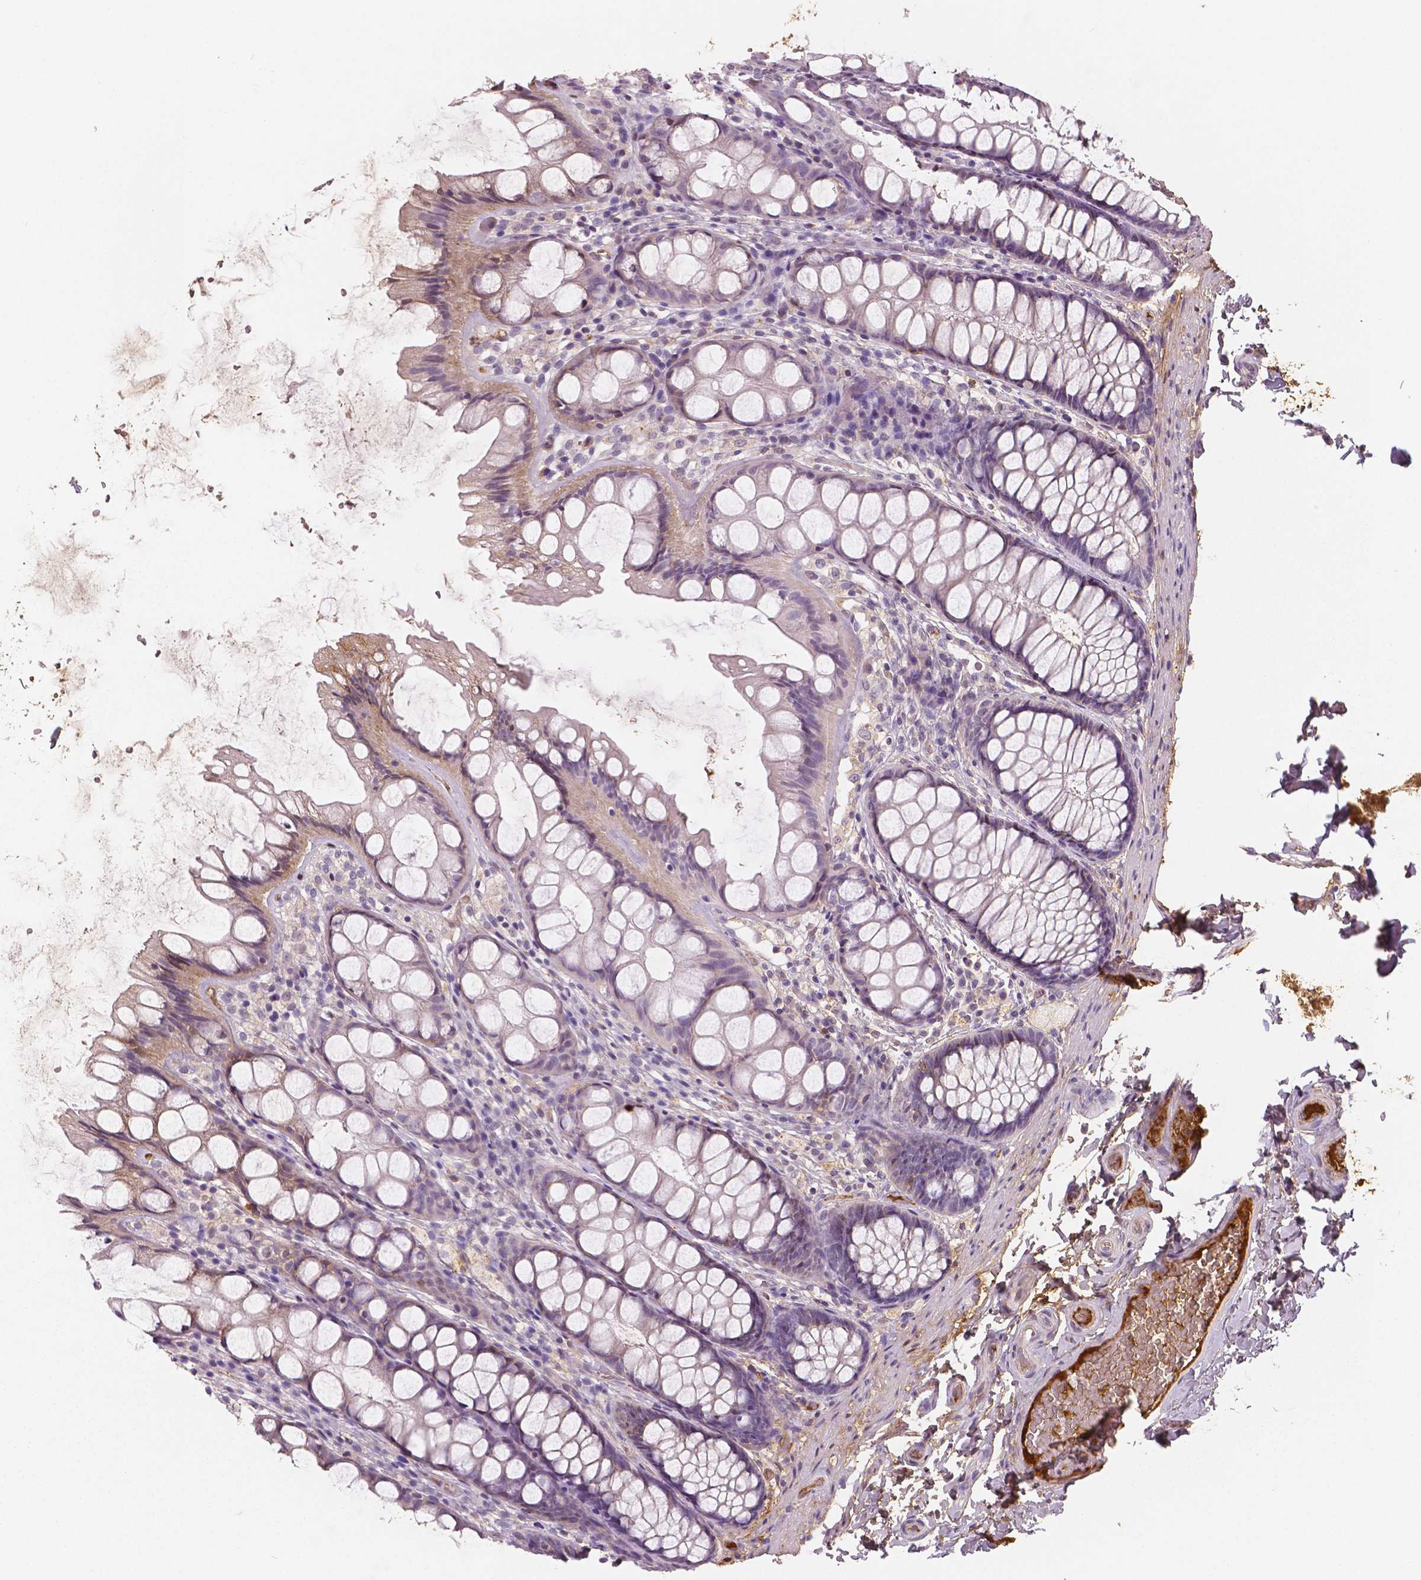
{"staining": {"intensity": "negative", "quantity": "none", "location": "none"}, "tissue": "colon", "cell_type": "Endothelial cells", "image_type": "normal", "snomed": [{"axis": "morphology", "description": "Normal tissue, NOS"}, {"axis": "topography", "description": "Colon"}], "caption": "An immunohistochemistry (IHC) image of unremarkable colon is shown. There is no staining in endothelial cells of colon. The staining was performed using DAB to visualize the protein expression in brown, while the nuclei were stained in blue with hematoxylin (Magnification: 20x).", "gene": "APOA4", "patient": {"sex": "male", "age": 47}}